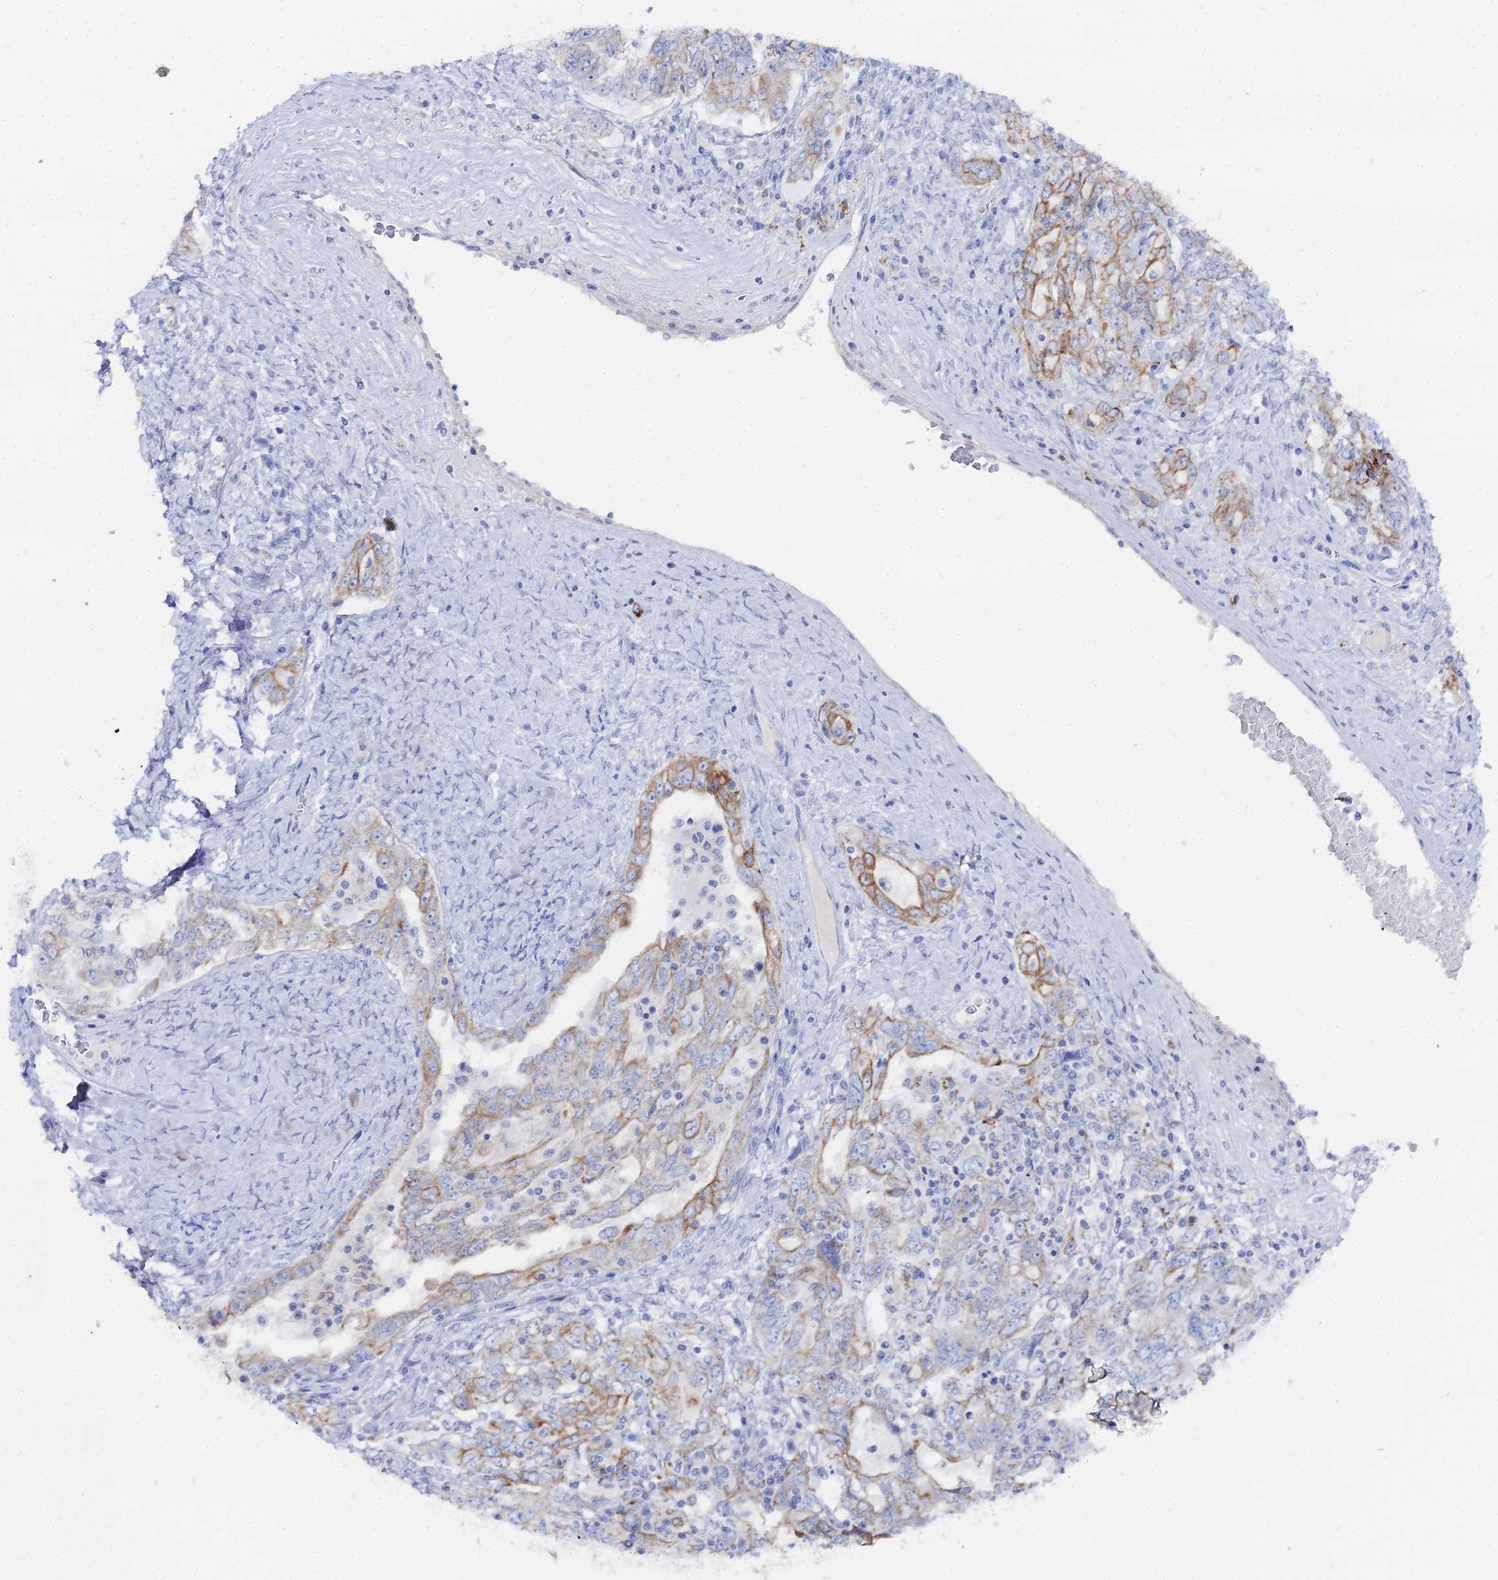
{"staining": {"intensity": "moderate", "quantity": "<25%", "location": "cytoplasmic/membranous"}, "tissue": "ovarian cancer", "cell_type": "Tumor cells", "image_type": "cancer", "snomed": [{"axis": "morphology", "description": "Carcinoma, endometroid"}, {"axis": "topography", "description": "Ovary"}], "caption": "Moderate cytoplasmic/membranous protein staining is present in approximately <25% of tumor cells in ovarian cancer (endometroid carcinoma).", "gene": "DHX34", "patient": {"sex": "female", "age": 62}}